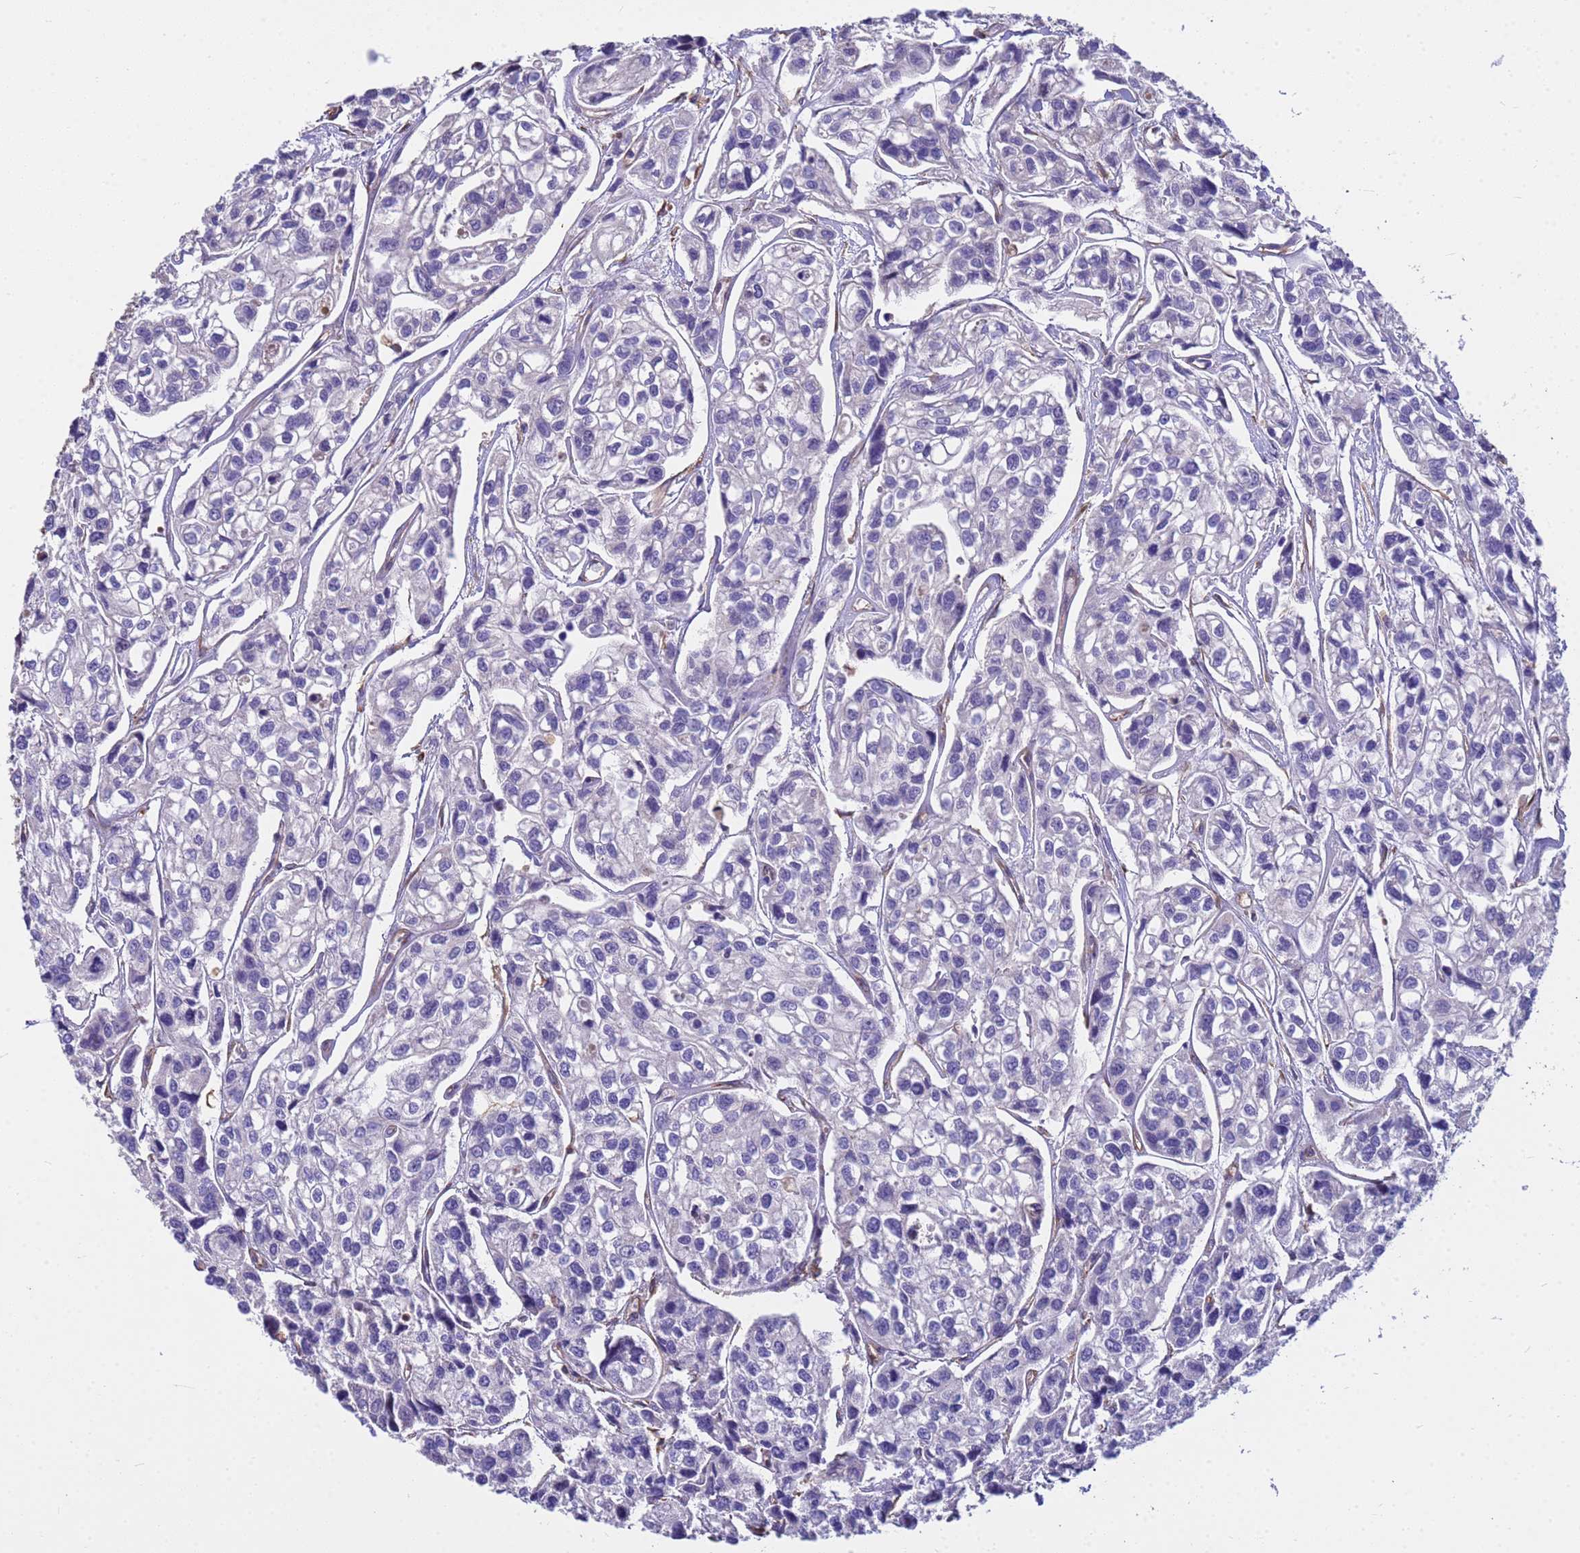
{"staining": {"intensity": "negative", "quantity": "none", "location": "none"}, "tissue": "urothelial cancer", "cell_type": "Tumor cells", "image_type": "cancer", "snomed": [{"axis": "morphology", "description": "Urothelial carcinoma, High grade"}, {"axis": "topography", "description": "Urinary bladder"}], "caption": "High-grade urothelial carcinoma was stained to show a protein in brown. There is no significant positivity in tumor cells. The staining is performed using DAB (3,3'-diaminobenzidine) brown chromogen with nuclei counter-stained in using hematoxylin.", "gene": "TCEAL3", "patient": {"sex": "male", "age": 67}}